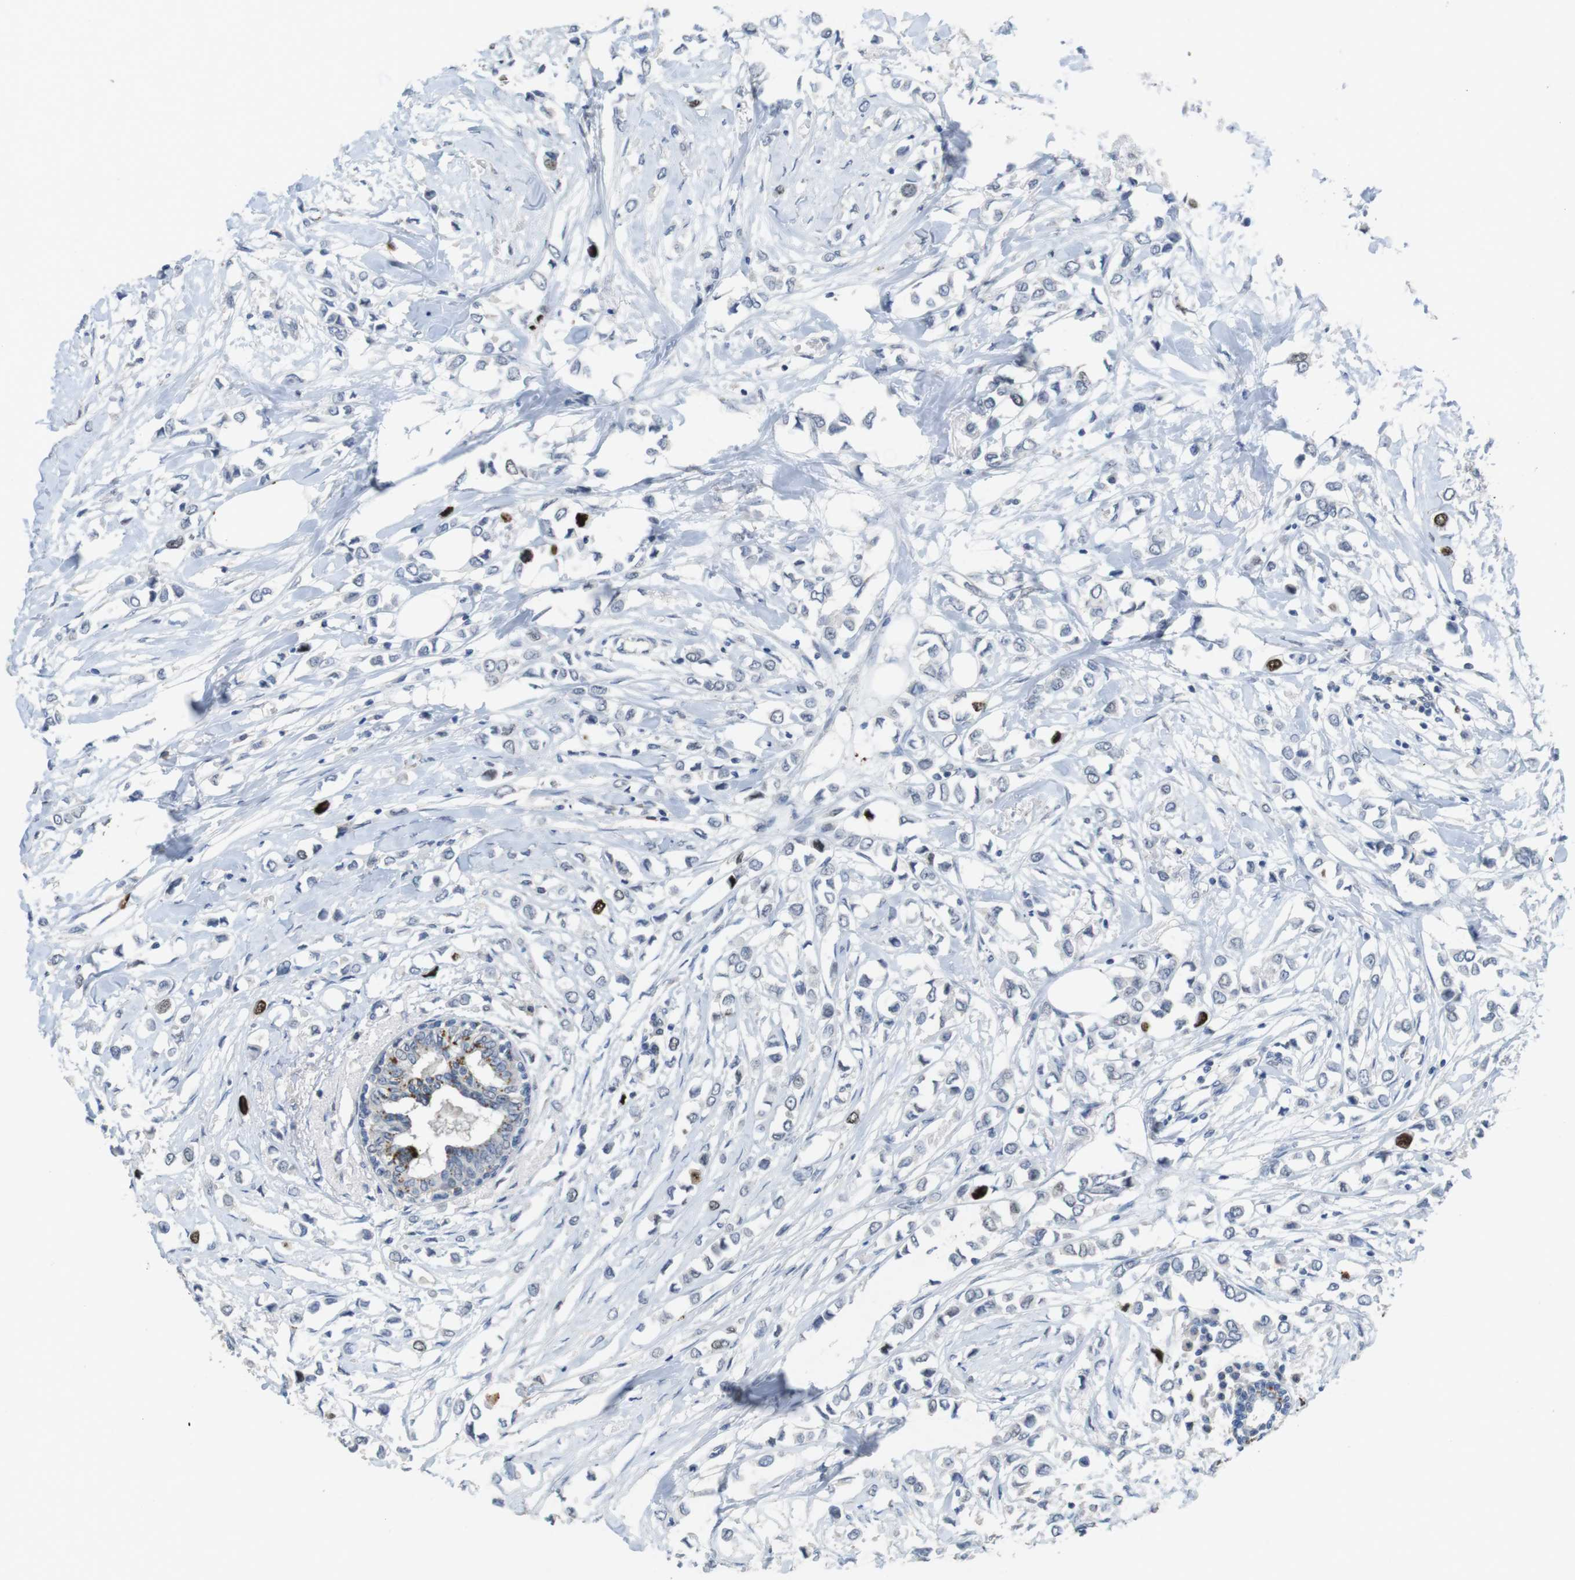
{"staining": {"intensity": "strong", "quantity": "<25%", "location": "nuclear"}, "tissue": "breast cancer", "cell_type": "Tumor cells", "image_type": "cancer", "snomed": [{"axis": "morphology", "description": "Lobular carcinoma"}, {"axis": "topography", "description": "Breast"}], "caption": "Lobular carcinoma (breast) stained with DAB immunohistochemistry shows medium levels of strong nuclear staining in about <25% of tumor cells.", "gene": "KPNA2", "patient": {"sex": "female", "age": 51}}